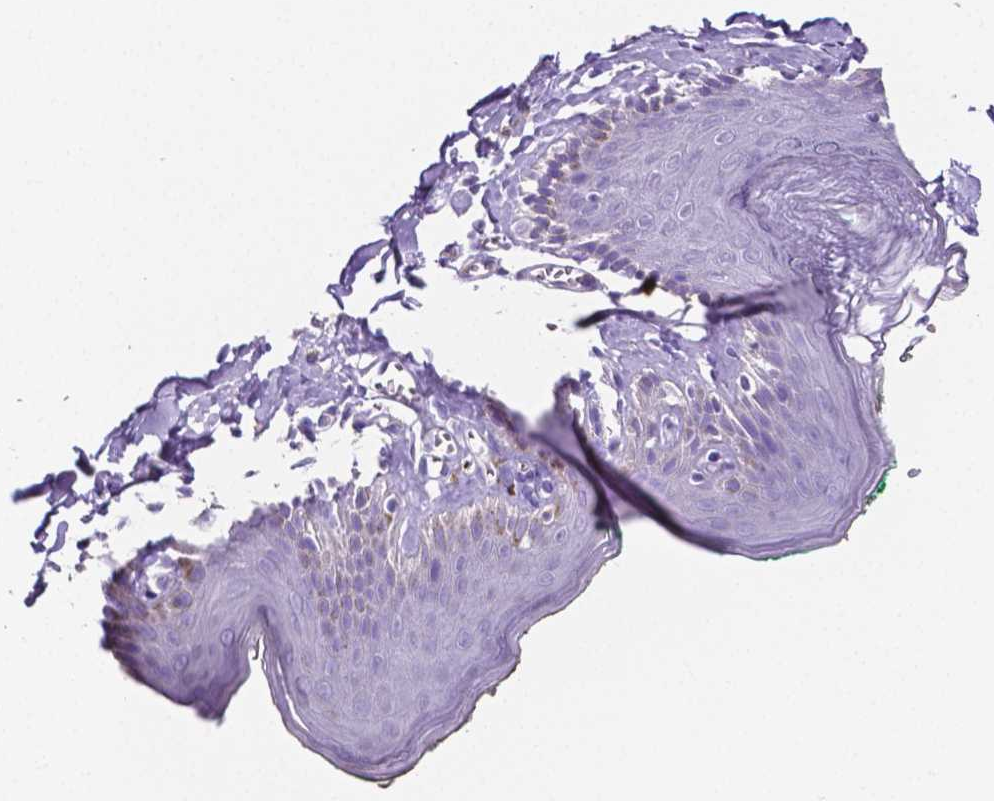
{"staining": {"intensity": "negative", "quantity": "none", "location": "none"}, "tissue": "skin", "cell_type": "Epidermal cells", "image_type": "normal", "snomed": [{"axis": "morphology", "description": "Normal tissue, NOS"}, {"axis": "topography", "description": "Vulva"}, {"axis": "topography", "description": "Peripheral nerve tissue"}], "caption": "This photomicrograph is of normal skin stained with immunohistochemistry to label a protein in brown with the nuclei are counter-stained blue. There is no positivity in epidermal cells.", "gene": "MMP9", "patient": {"sex": "female", "age": 66}}